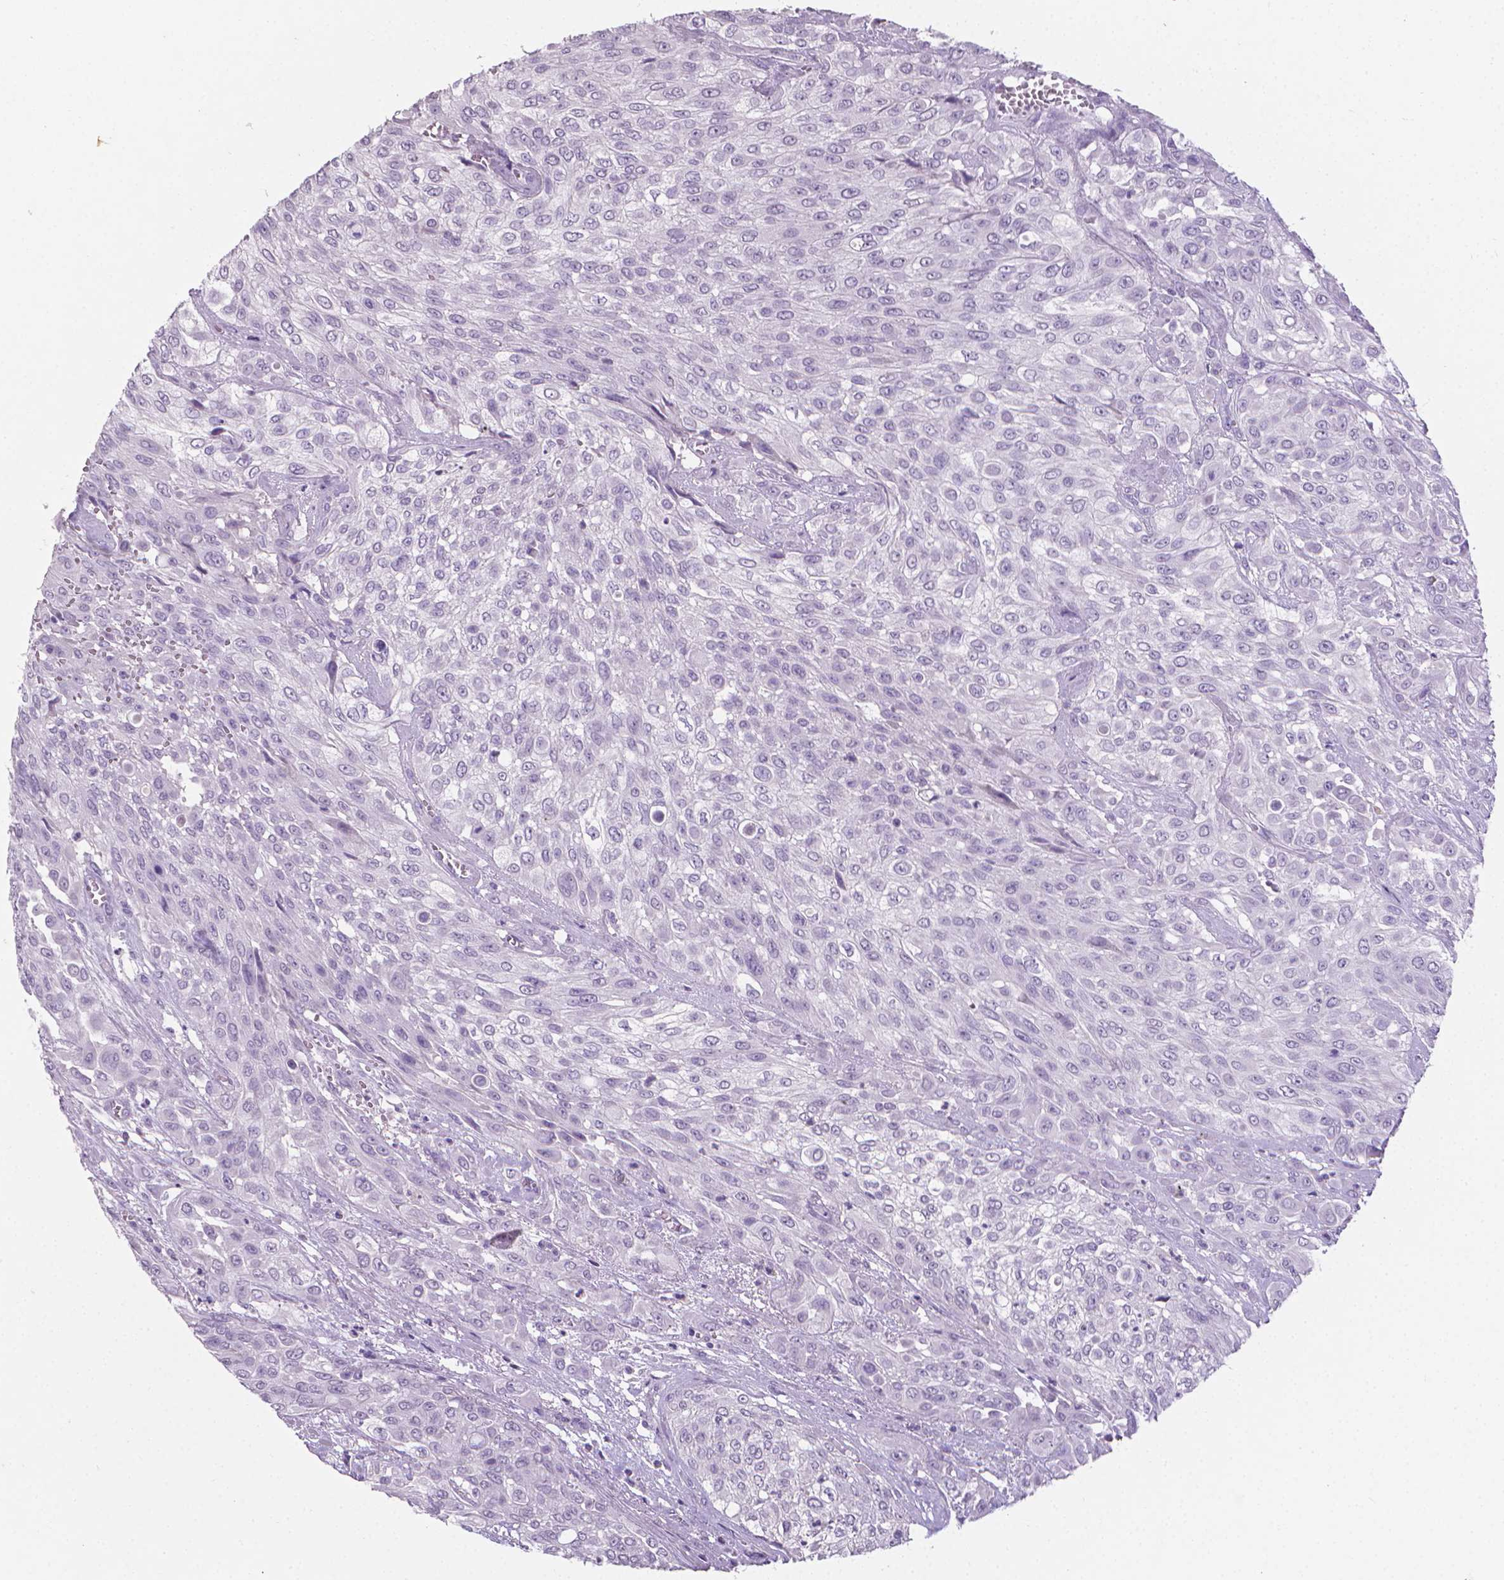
{"staining": {"intensity": "negative", "quantity": "none", "location": "none"}, "tissue": "urothelial cancer", "cell_type": "Tumor cells", "image_type": "cancer", "snomed": [{"axis": "morphology", "description": "Urothelial carcinoma, High grade"}, {"axis": "topography", "description": "Urinary bladder"}], "caption": "DAB (3,3'-diaminobenzidine) immunohistochemical staining of urothelial cancer exhibits no significant staining in tumor cells.", "gene": "XPNPEP2", "patient": {"sex": "male", "age": 57}}